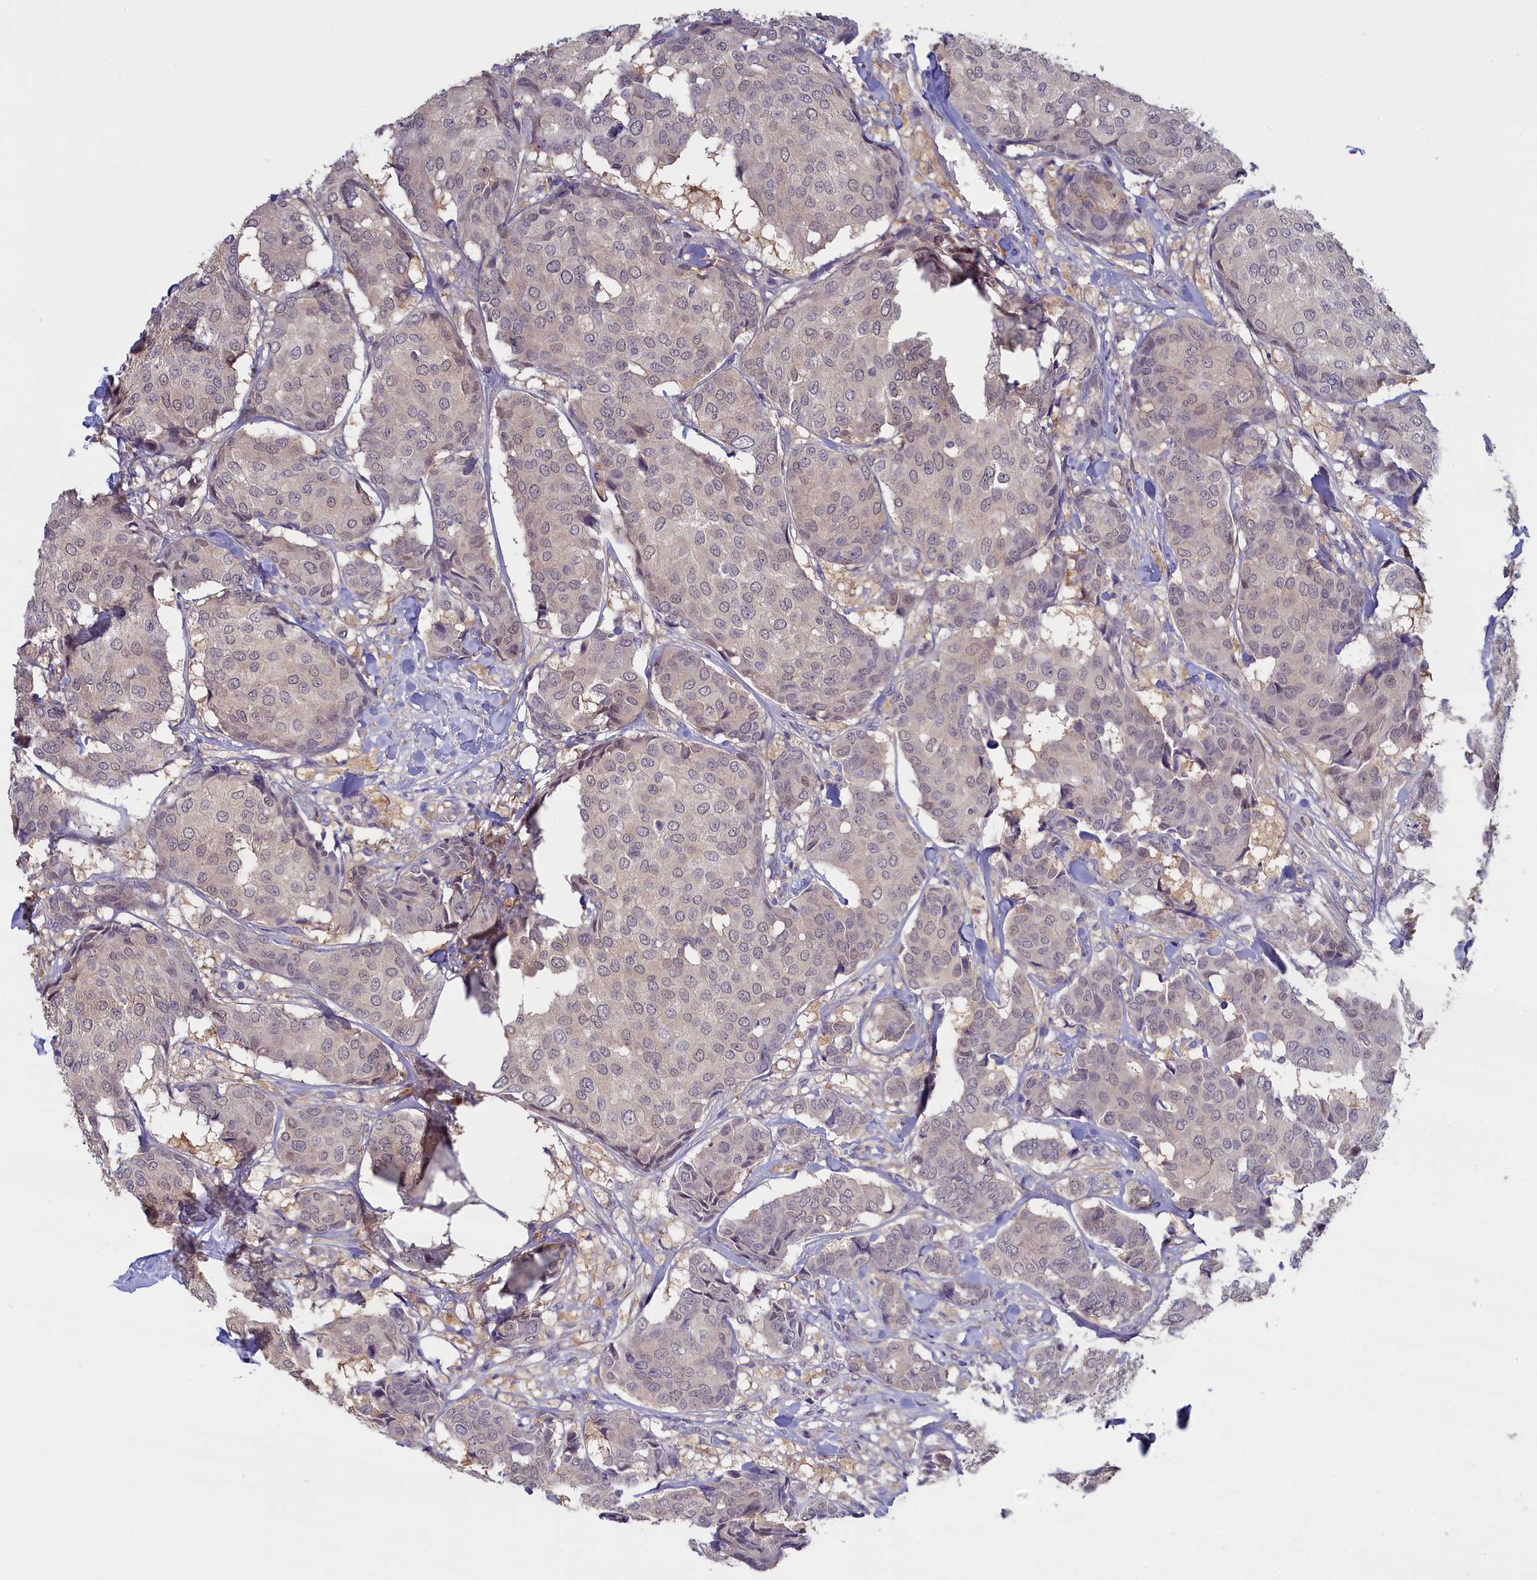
{"staining": {"intensity": "weak", "quantity": "25%-75%", "location": "nuclear"}, "tissue": "breast cancer", "cell_type": "Tumor cells", "image_type": "cancer", "snomed": [{"axis": "morphology", "description": "Duct carcinoma"}, {"axis": "topography", "description": "Breast"}], "caption": "The immunohistochemical stain highlights weak nuclear expression in tumor cells of breast cancer (infiltrating ductal carcinoma) tissue.", "gene": "UCHL3", "patient": {"sex": "female", "age": 75}}